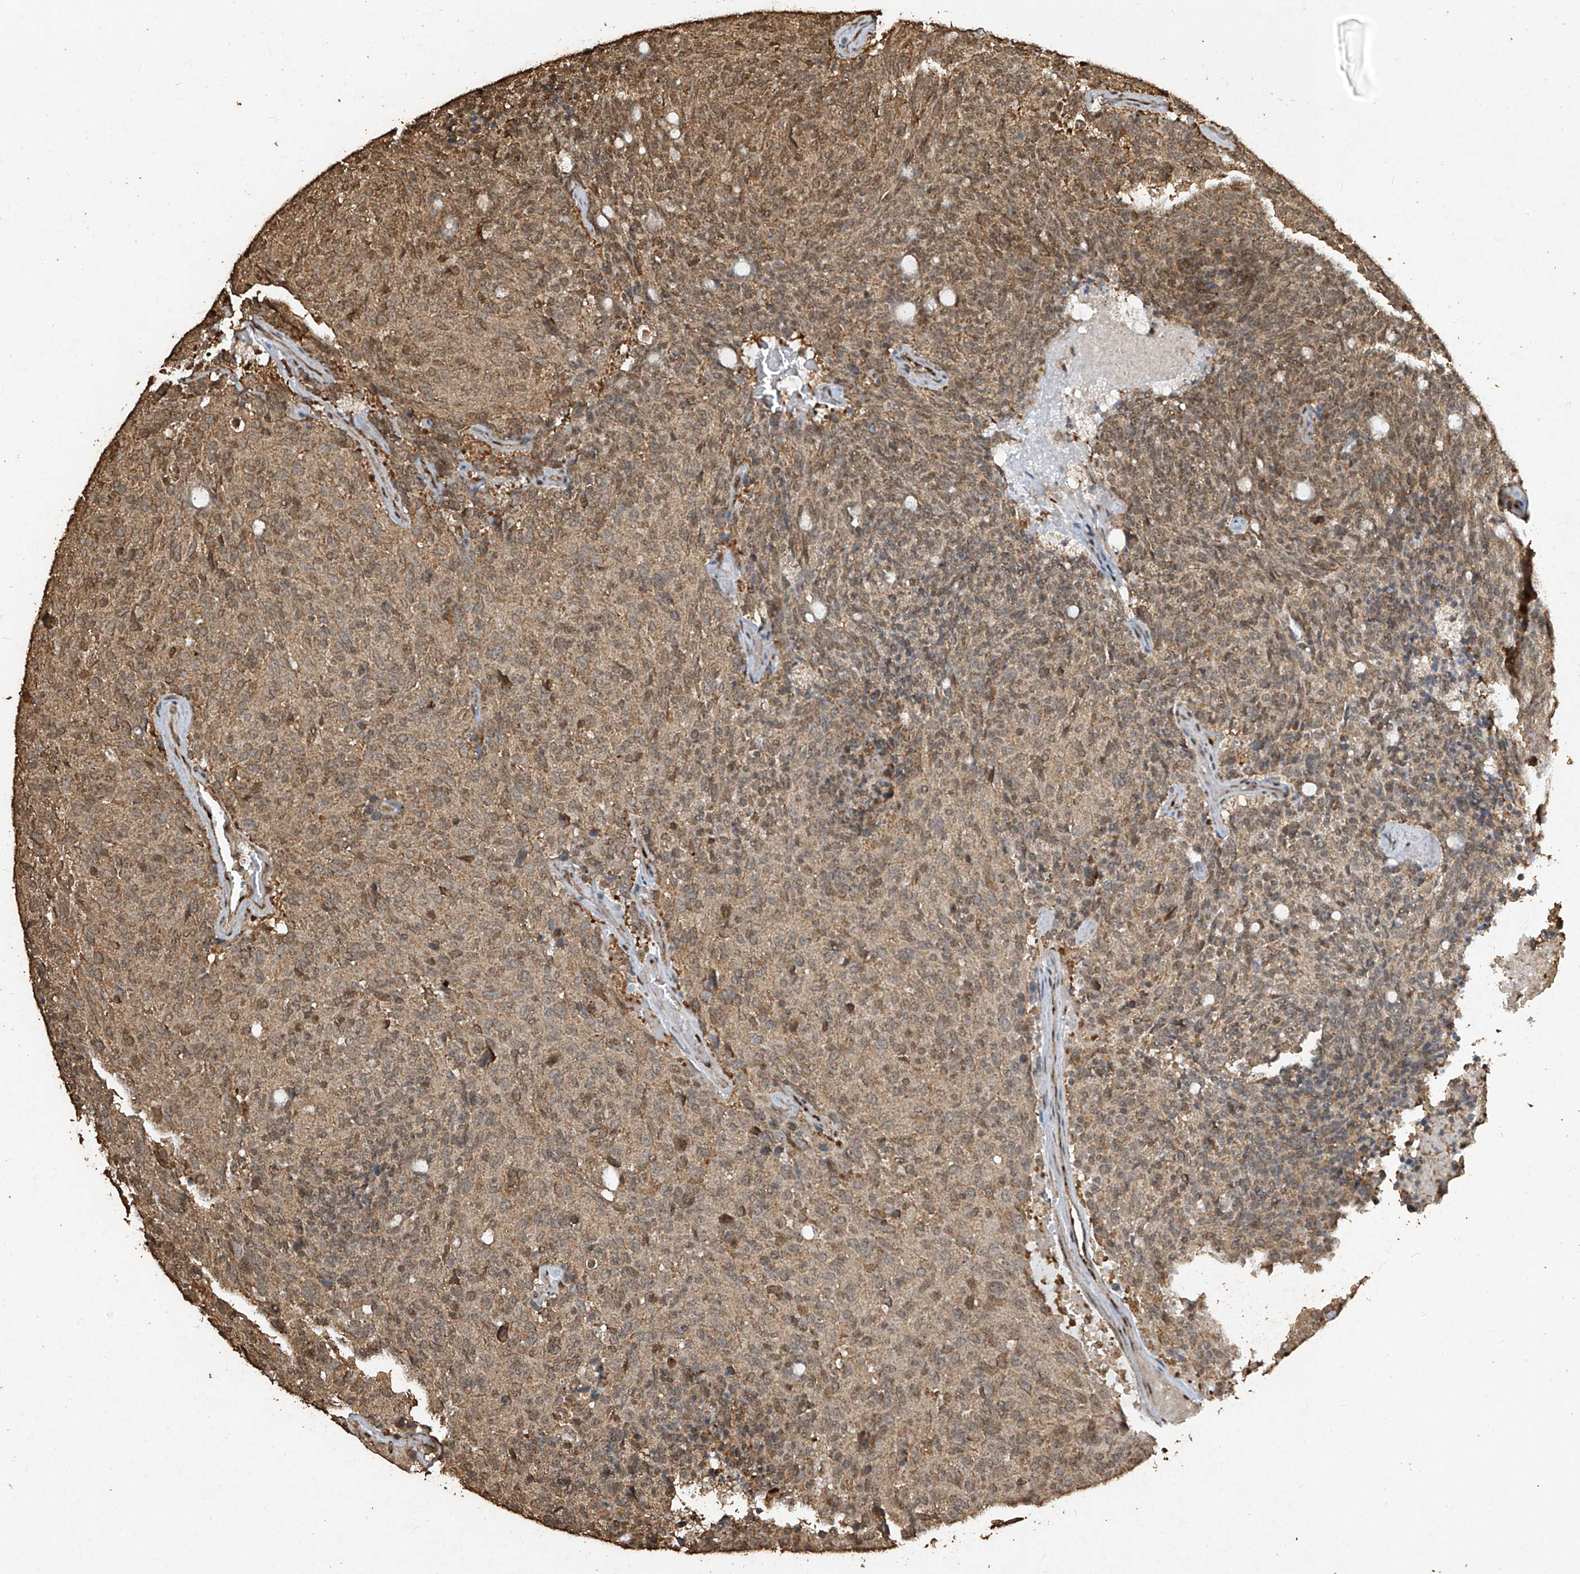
{"staining": {"intensity": "moderate", "quantity": "25%-75%", "location": "cytoplasmic/membranous"}, "tissue": "carcinoid", "cell_type": "Tumor cells", "image_type": "cancer", "snomed": [{"axis": "morphology", "description": "Carcinoid, malignant, NOS"}, {"axis": "topography", "description": "Pancreas"}], "caption": "Carcinoid stained with a brown dye reveals moderate cytoplasmic/membranous positive expression in approximately 25%-75% of tumor cells.", "gene": "ERBB3", "patient": {"sex": "female", "age": 54}}